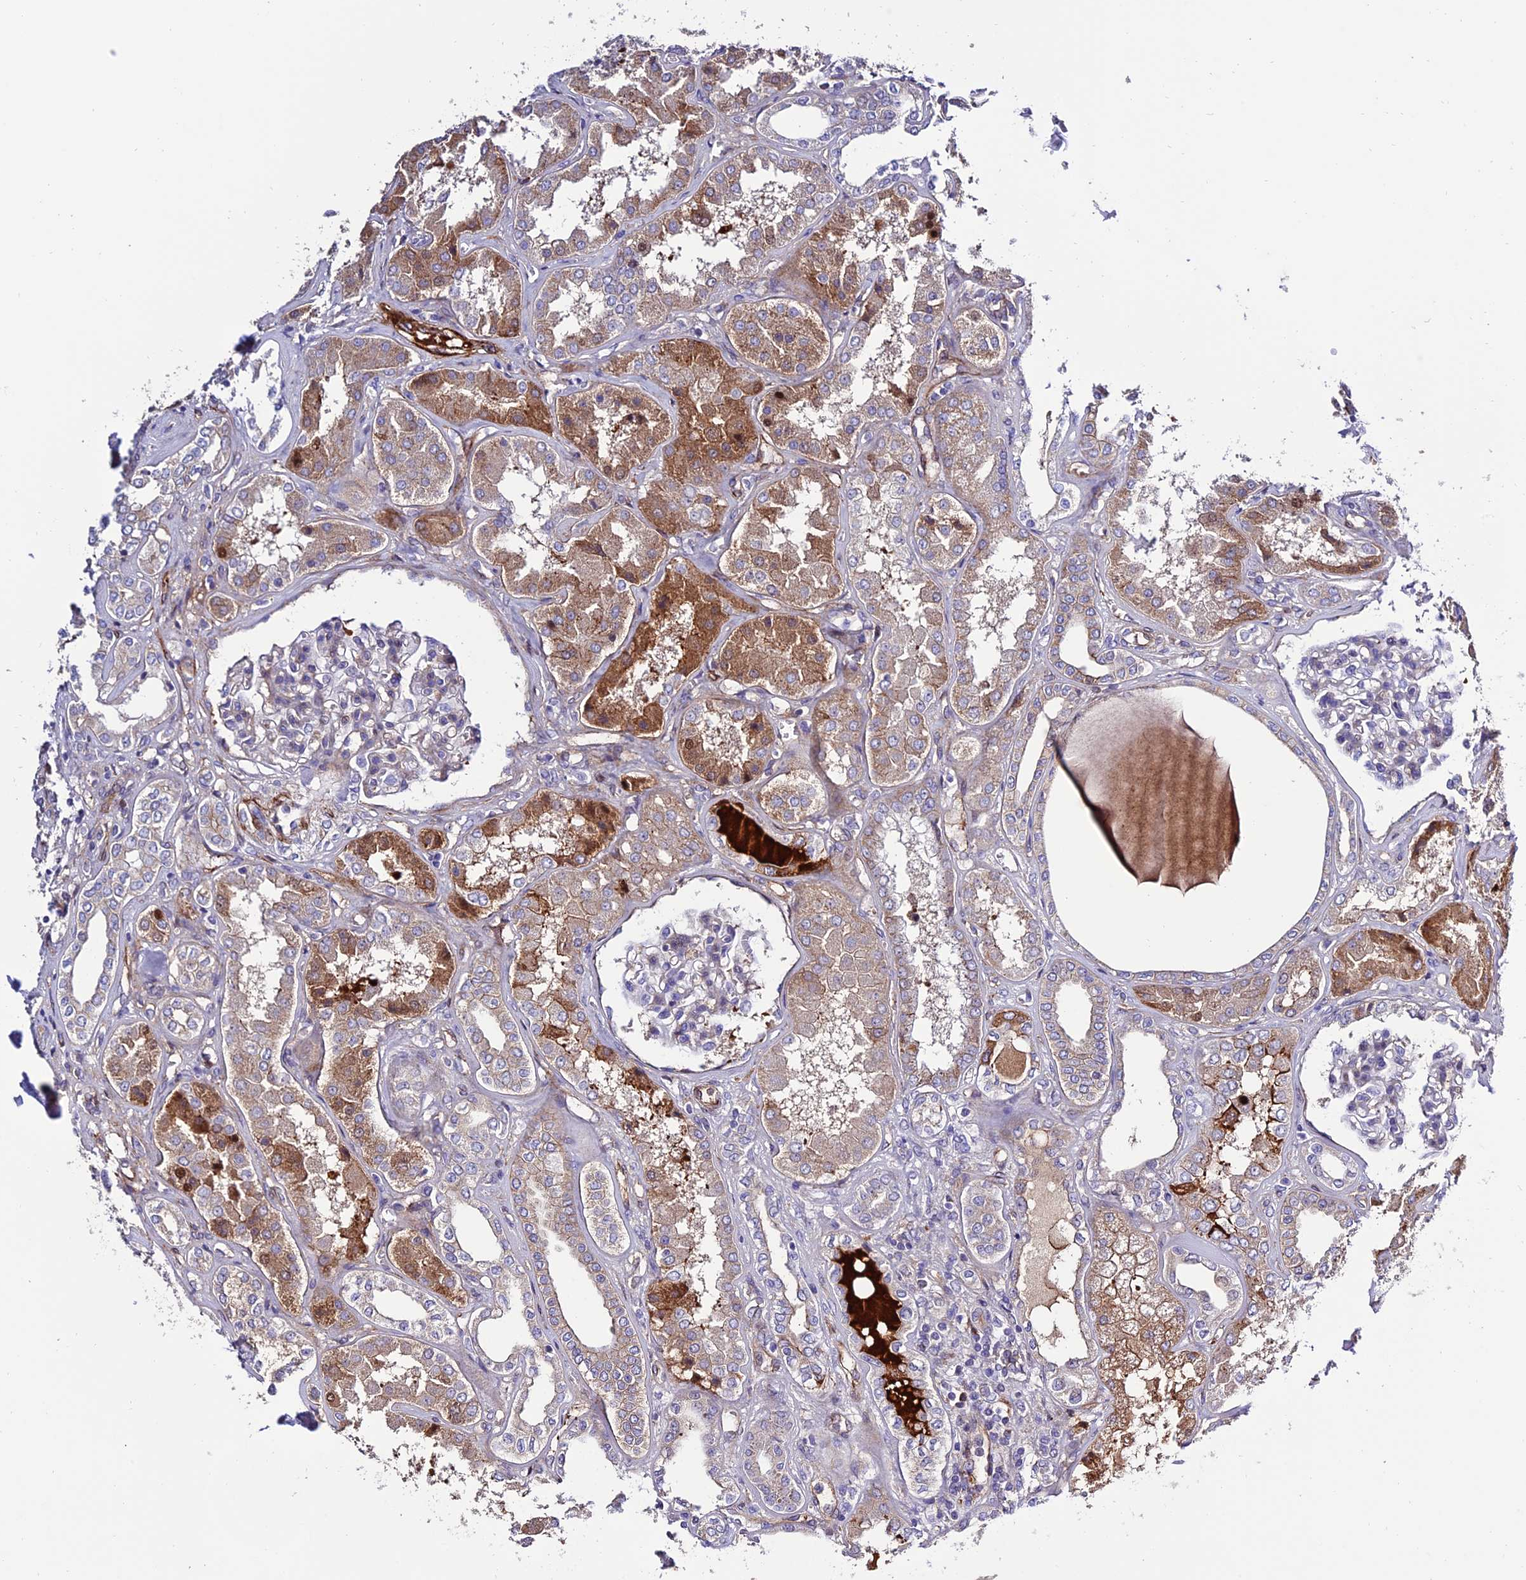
{"staining": {"intensity": "weak", "quantity": "25%-75%", "location": "cytoplasmic/membranous"}, "tissue": "kidney", "cell_type": "Cells in glomeruli", "image_type": "normal", "snomed": [{"axis": "morphology", "description": "Normal tissue, NOS"}, {"axis": "topography", "description": "Kidney"}], "caption": "A high-resolution histopathology image shows immunohistochemistry staining of benign kidney, which demonstrates weak cytoplasmic/membranous positivity in about 25%-75% of cells in glomeruli.", "gene": "REX1BD", "patient": {"sex": "female", "age": 56}}